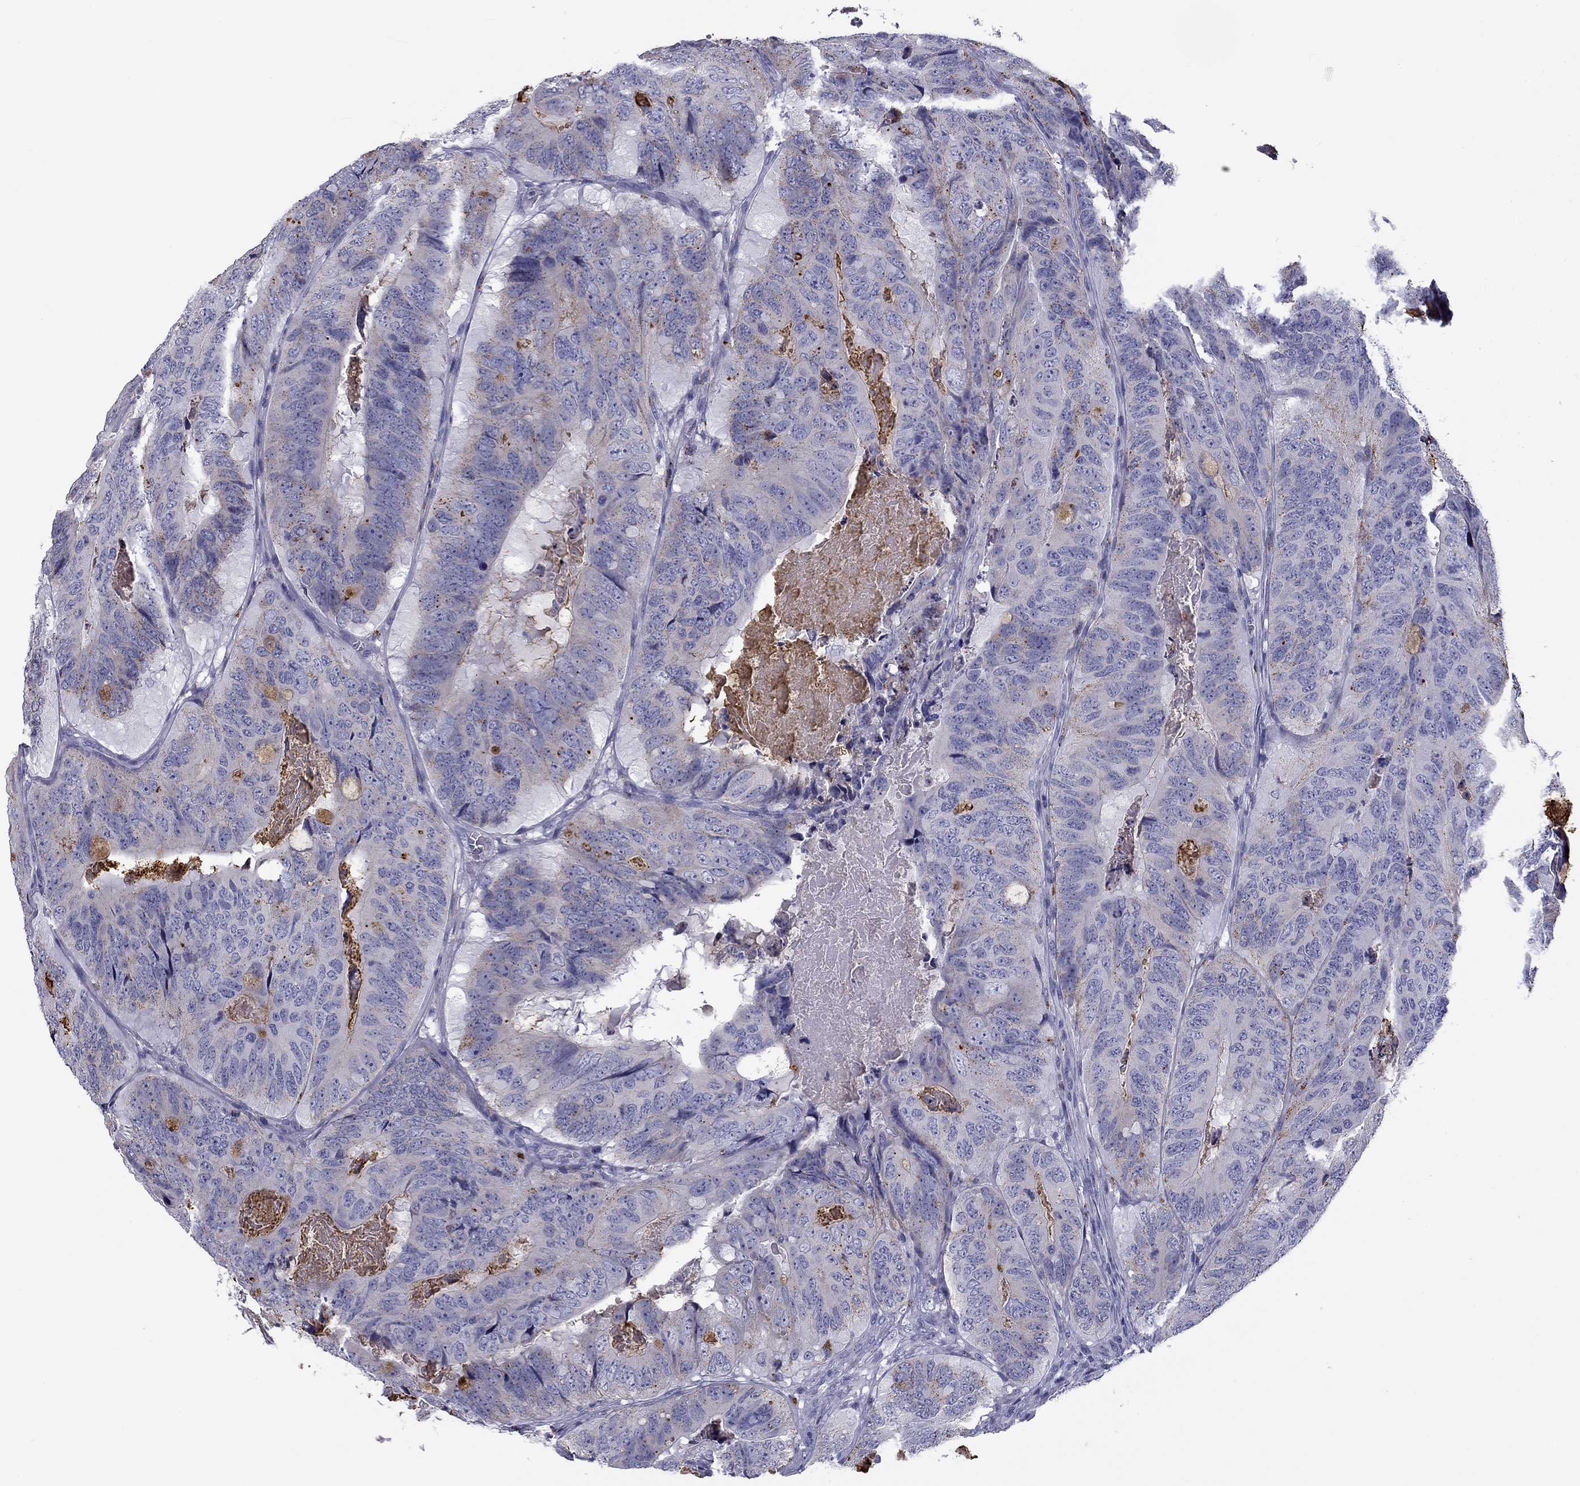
{"staining": {"intensity": "weak", "quantity": "<25%", "location": "cytoplasmic/membranous"}, "tissue": "colorectal cancer", "cell_type": "Tumor cells", "image_type": "cancer", "snomed": [{"axis": "morphology", "description": "Adenocarcinoma, NOS"}, {"axis": "topography", "description": "Colon"}], "caption": "Immunohistochemical staining of adenocarcinoma (colorectal) exhibits no significant staining in tumor cells. Brightfield microscopy of IHC stained with DAB (brown) and hematoxylin (blue), captured at high magnification.", "gene": "CLPSL2", "patient": {"sex": "male", "age": 79}}